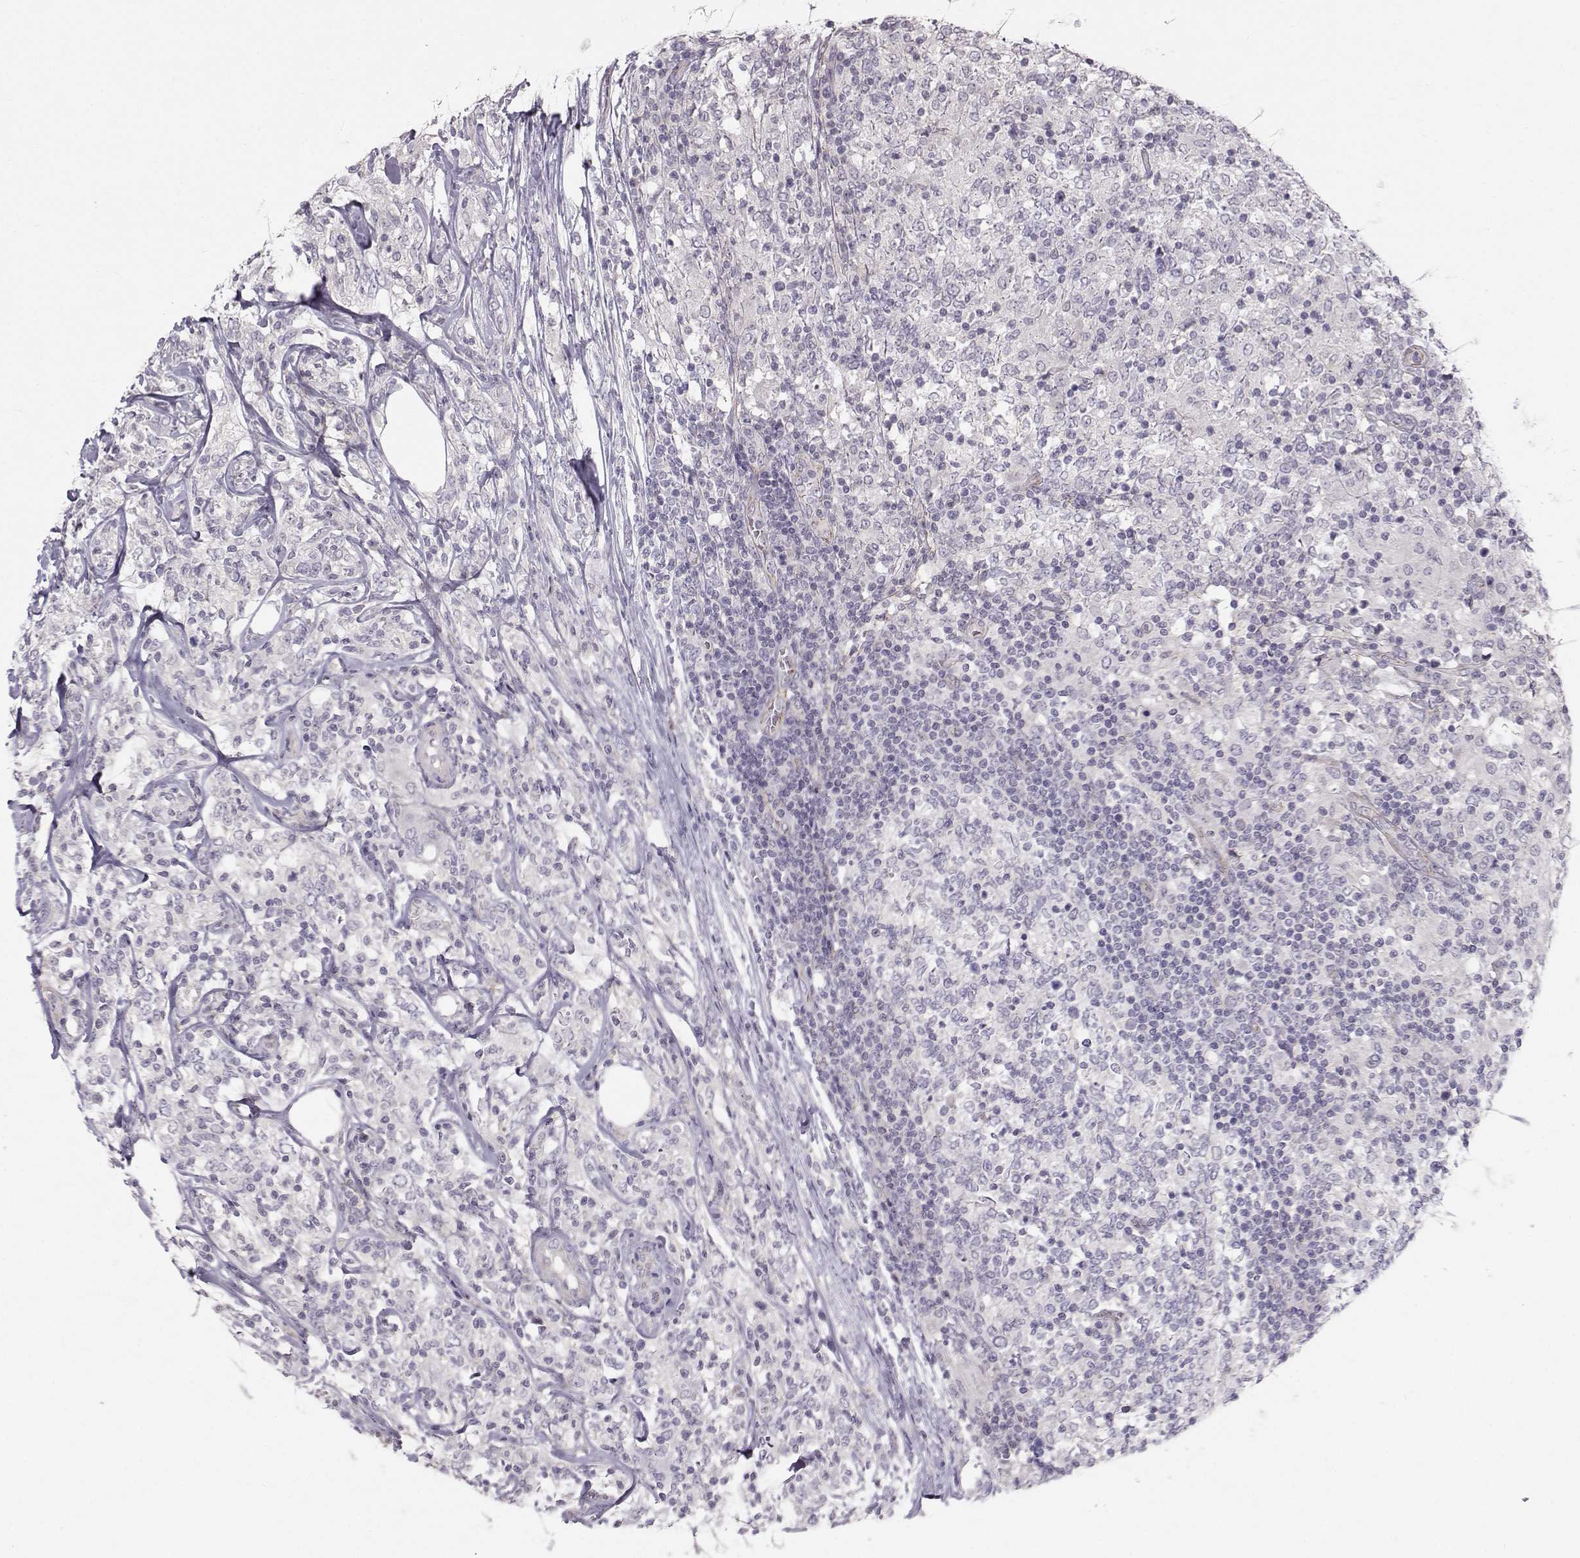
{"staining": {"intensity": "negative", "quantity": "none", "location": "none"}, "tissue": "lymphoma", "cell_type": "Tumor cells", "image_type": "cancer", "snomed": [{"axis": "morphology", "description": "Malignant lymphoma, non-Hodgkin's type, High grade"}, {"axis": "topography", "description": "Lymph node"}], "caption": "Immunohistochemistry (IHC) histopathology image of human malignant lymphoma, non-Hodgkin's type (high-grade) stained for a protein (brown), which shows no positivity in tumor cells. (DAB (3,3'-diaminobenzidine) IHC with hematoxylin counter stain).", "gene": "MAST1", "patient": {"sex": "female", "age": 84}}